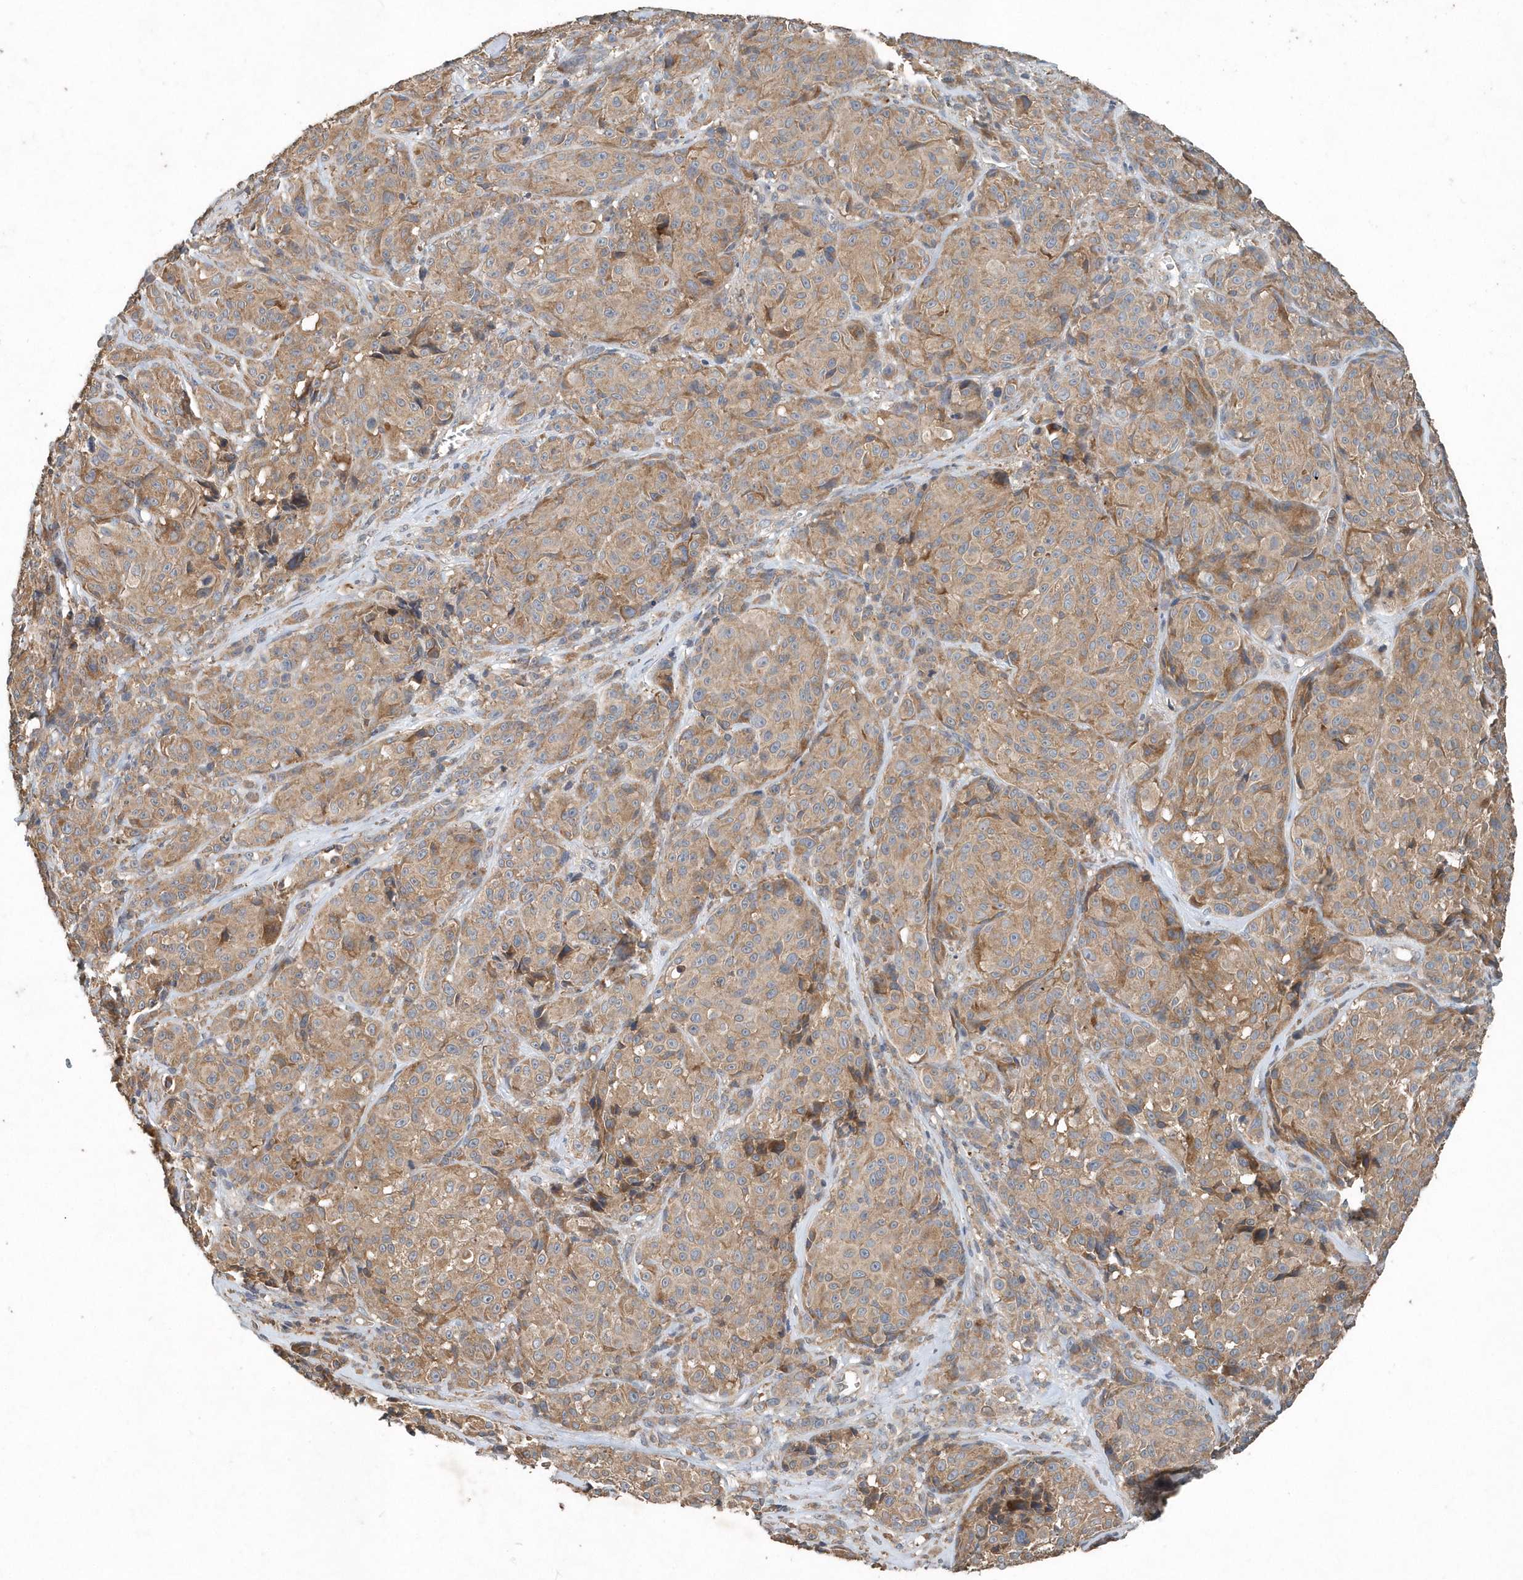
{"staining": {"intensity": "weak", "quantity": "25%-75%", "location": "cytoplasmic/membranous"}, "tissue": "melanoma", "cell_type": "Tumor cells", "image_type": "cancer", "snomed": [{"axis": "morphology", "description": "Malignant melanoma, NOS"}, {"axis": "topography", "description": "Skin"}], "caption": "A micrograph showing weak cytoplasmic/membranous expression in about 25%-75% of tumor cells in melanoma, as visualized by brown immunohistochemical staining.", "gene": "SCFD2", "patient": {"sex": "male", "age": 73}}